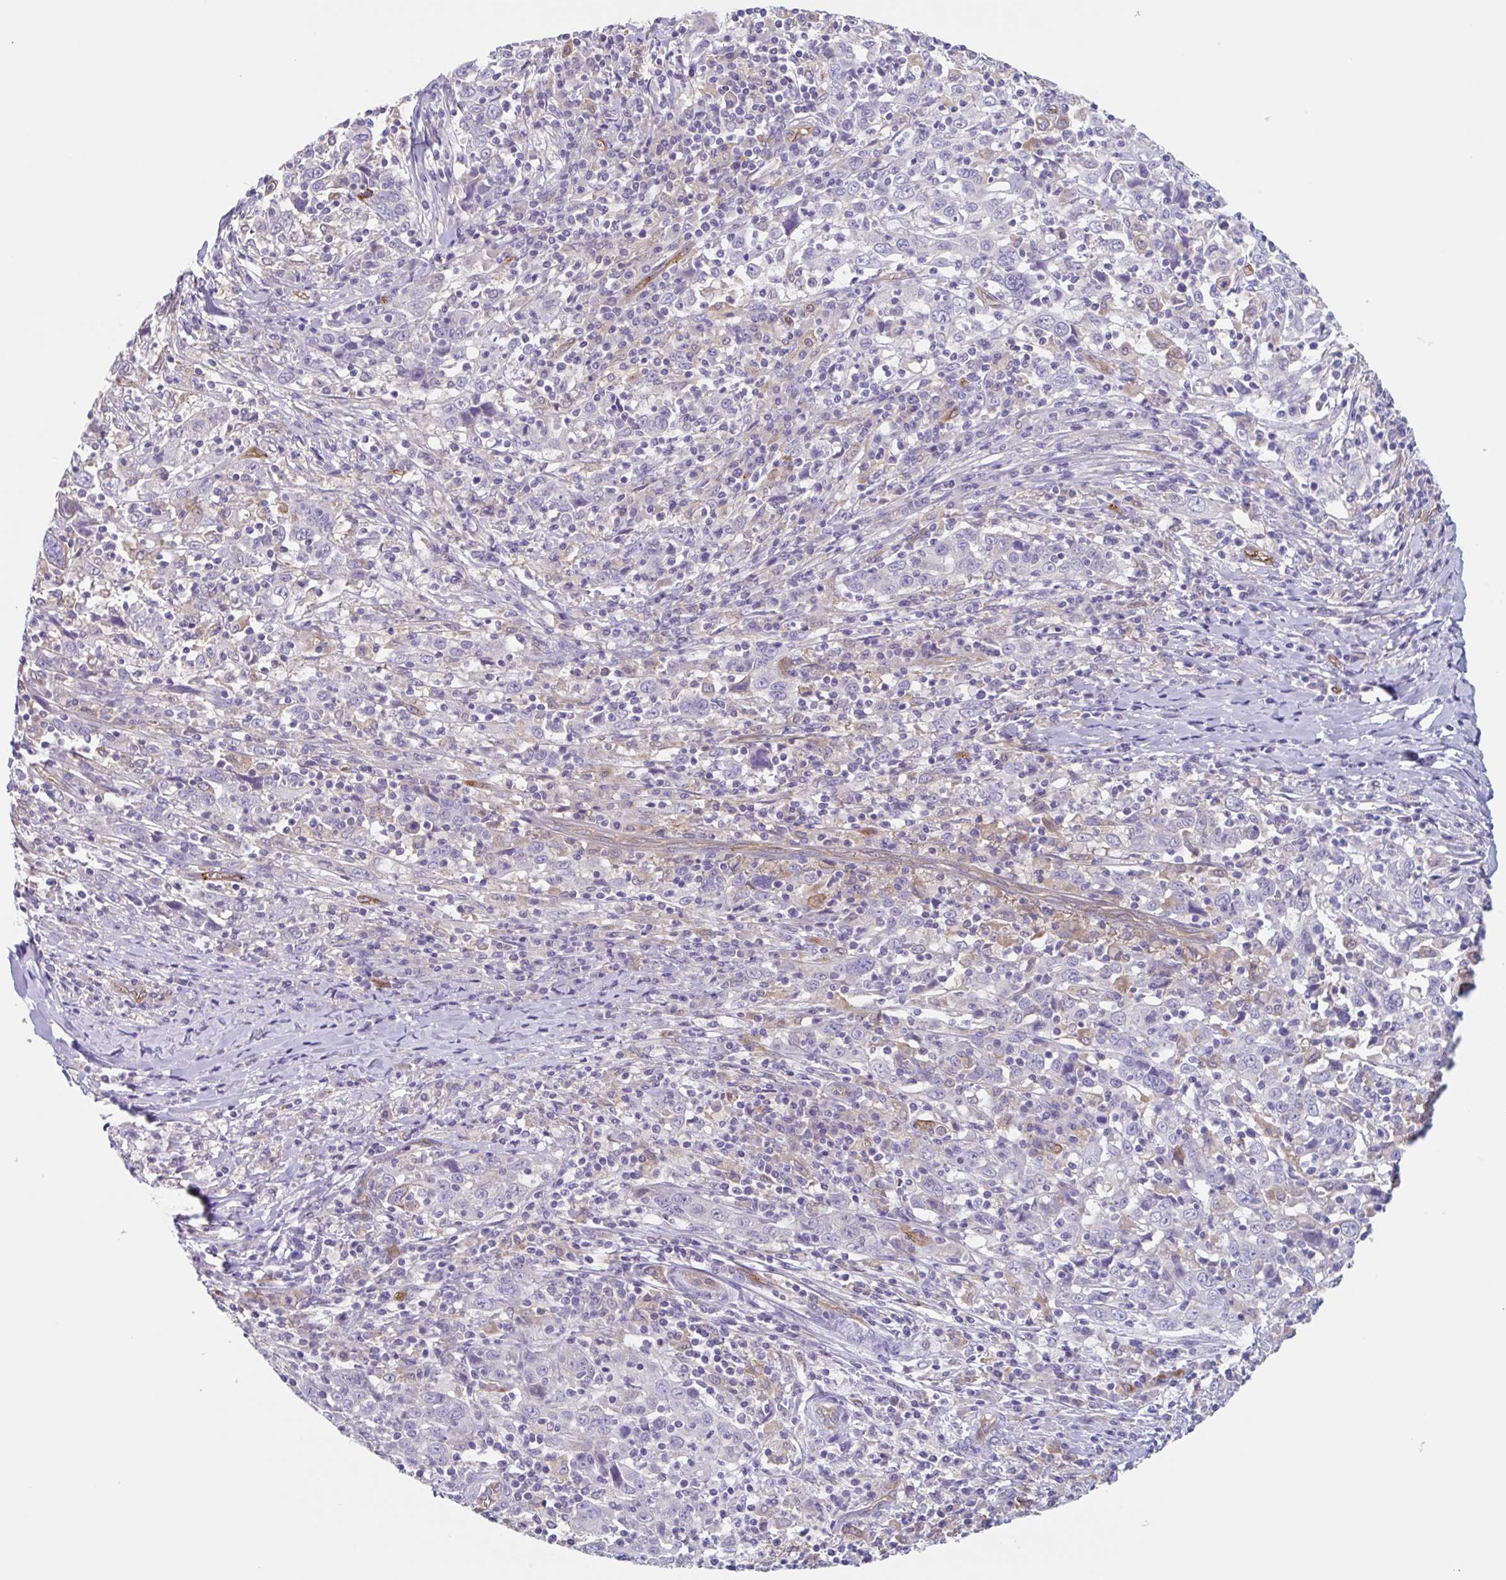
{"staining": {"intensity": "negative", "quantity": "none", "location": "none"}, "tissue": "cervical cancer", "cell_type": "Tumor cells", "image_type": "cancer", "snomed": [{"axis": "morphology", "description": "Squamous cell carcinoma, NOS"}, {"axis": "topography", "description": "Cervix"}], "caption": "Human cervical cancer (squamous cell carcinoma) stained for a protein using immunohistochemistry (IHC) exhibits no expression in tumor cells.", "gene": "EHD4", "patient": {"sex": "female", "age": 46}}